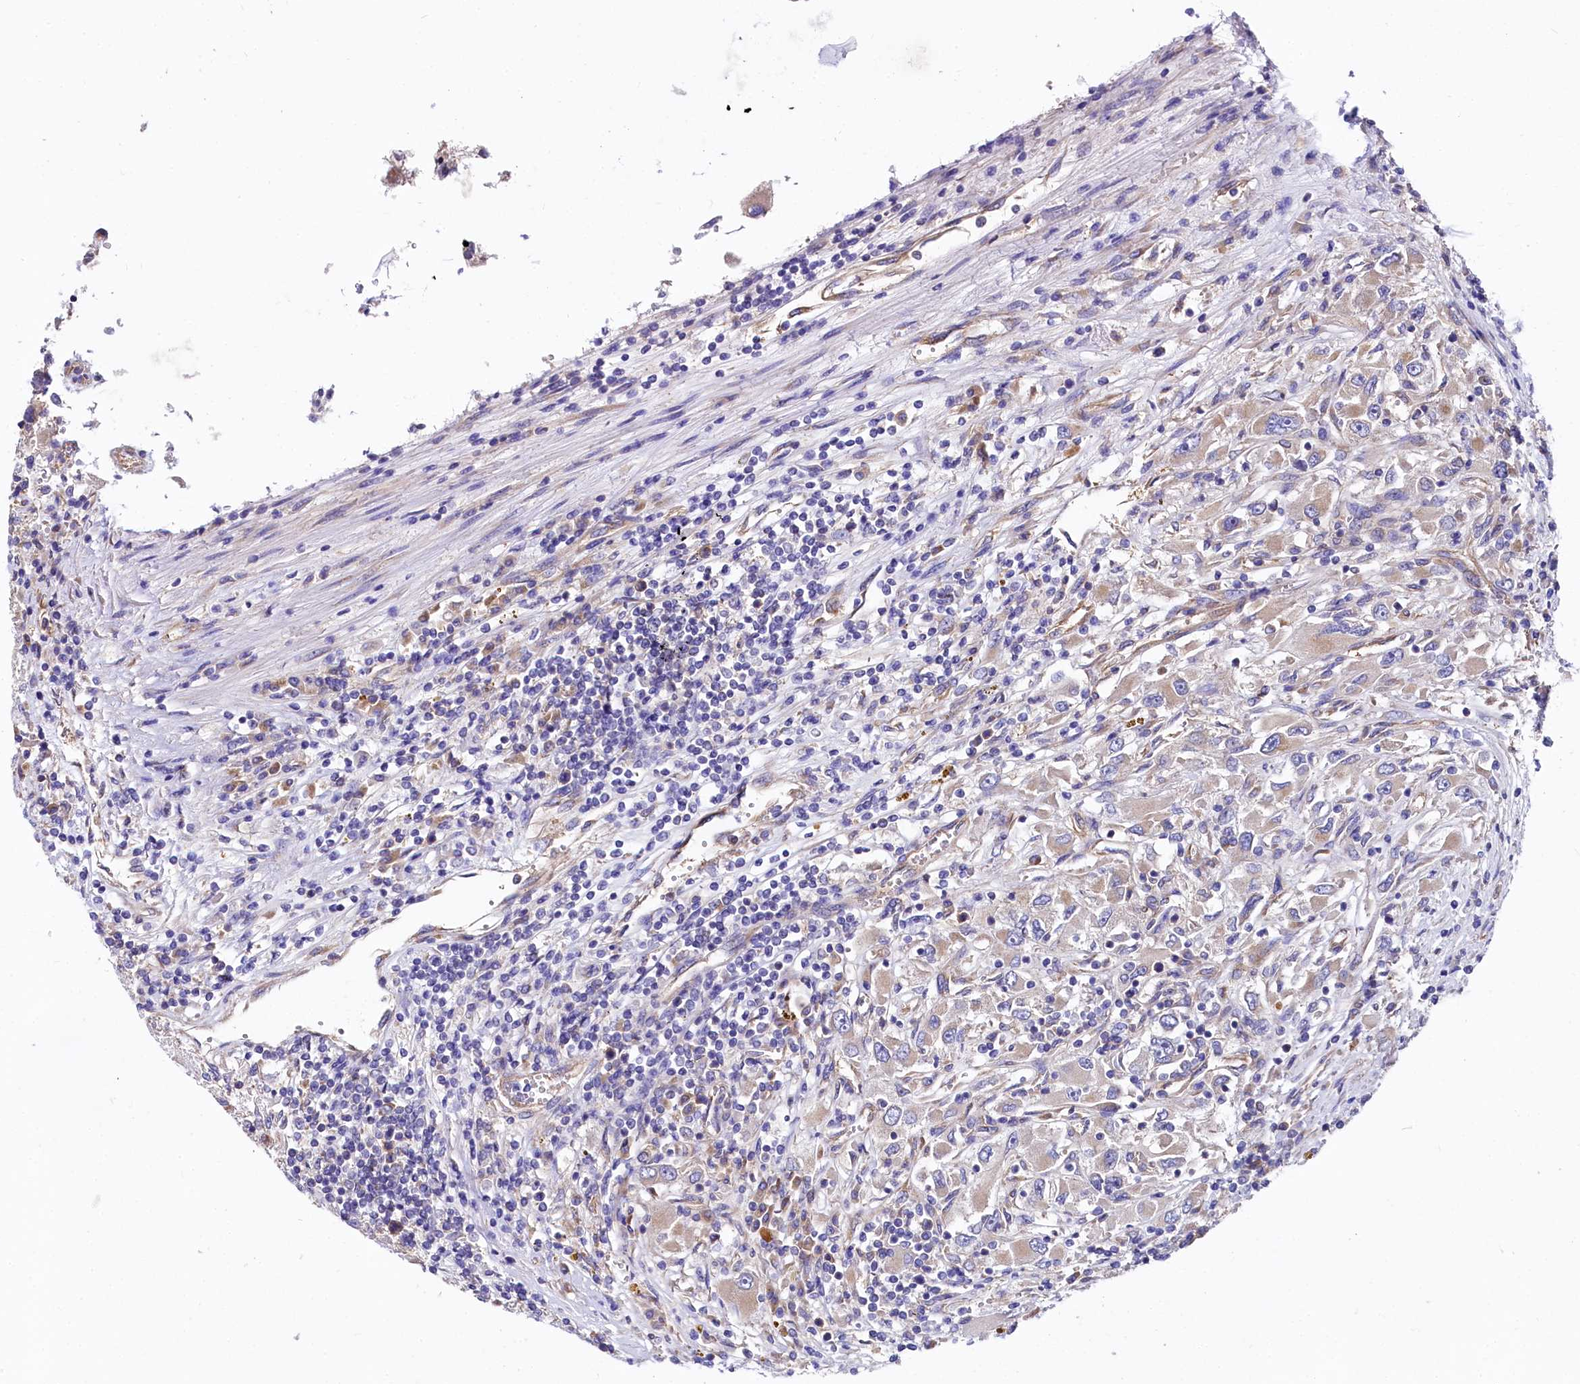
{"staining": {"intensity": "weak", "quantity": "25%-75%", "location": "cytoplasmic/membranous"}, "tissue": "renal cancer", "cell_type": "Tumor cells", "image_type": "cancer", "snomed": [{"axis": "morphology", "description": "Adenocarcinoma, NOS"}, {"axis": "topography", "description": "Kidney"}], "caption": "High-power microscopy captured an immunohistochemistry (IHC) image of adenocarcinoma (renal), revealing weak cytoplasmic/membranous staining in about 25%-75% of tumor cells.", "gene": "QARS1", "patient": {"sex": "female", "age": 52}}